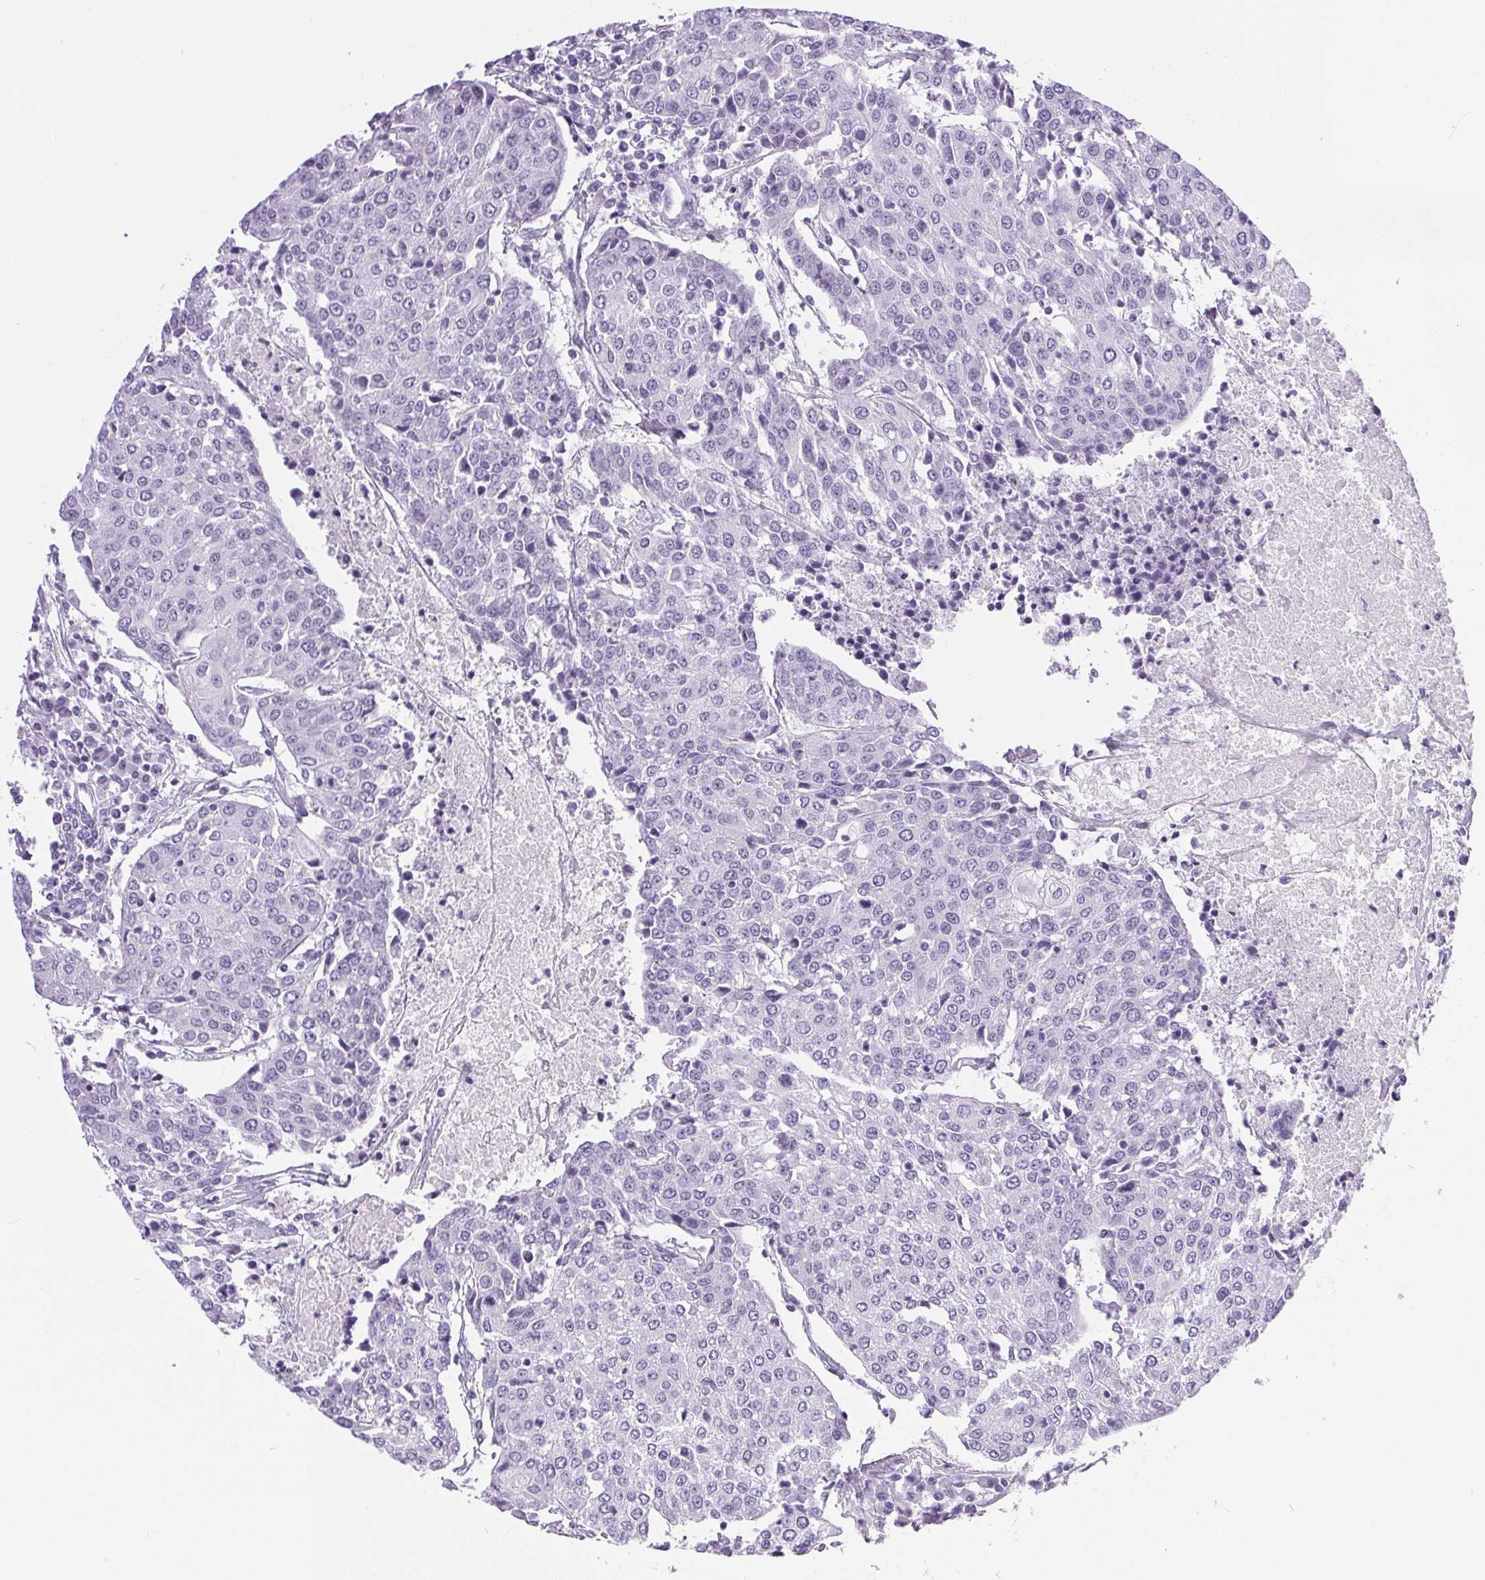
{"staining": {"intensity": "negative", "quantity": "none", "location": "none"}, "tissue": "urothelial cancer", "cell_type": "Tumor cells", "image_type": "cancer", "snomed": [{"axis": "morphology", "description": "Urothelial carcinoma, High grade"}, {"axis": "topography", "description": "Urinary bladder"}], "caption": "This is a histopathology image of immunohistochemistry staining of urothelial cancer, which shows no expression in tumor cells.", "gene": "XDH", "patient": {"sex": "female", "age": 85}}